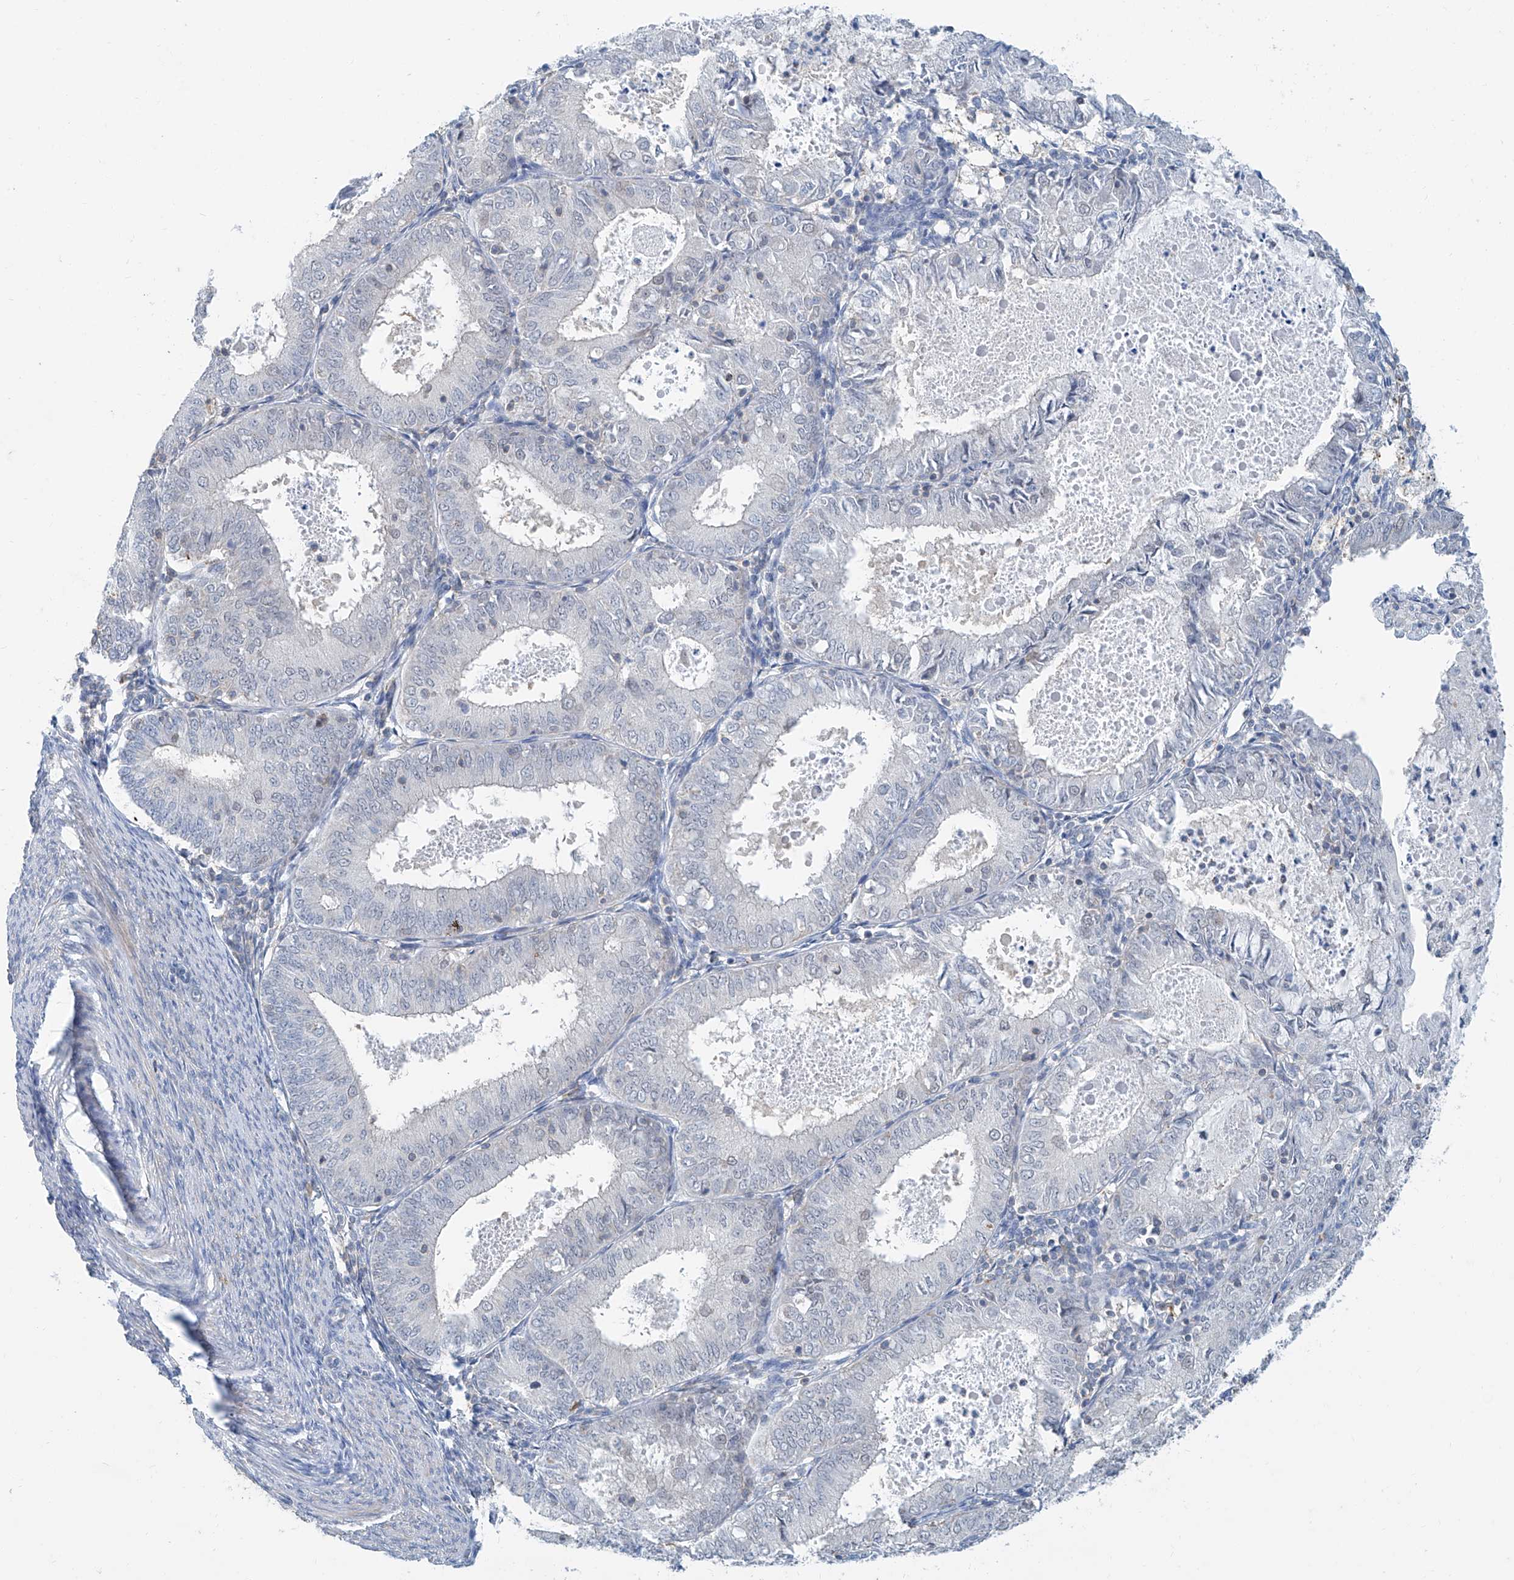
{"staining": {"intensity": "negative", "quantity": "none", "location": "none"}, "tissue": "endometrial cancer", "cell_type": "Tumor cells", "image_type": "cancer", "snomed": [{"axis": "morphology", "description": "Adenocarcinoma, NOS"}, {"axis": "topography", "description": "Endometrium"}], "caption": "DAB immunohistochemical staining of endometrial cancer (adenocarcinoma) shows no significant staining in tumor cells.", "gene": "ANKRD34A", "patient": {"sex": "female", "age": 57}}